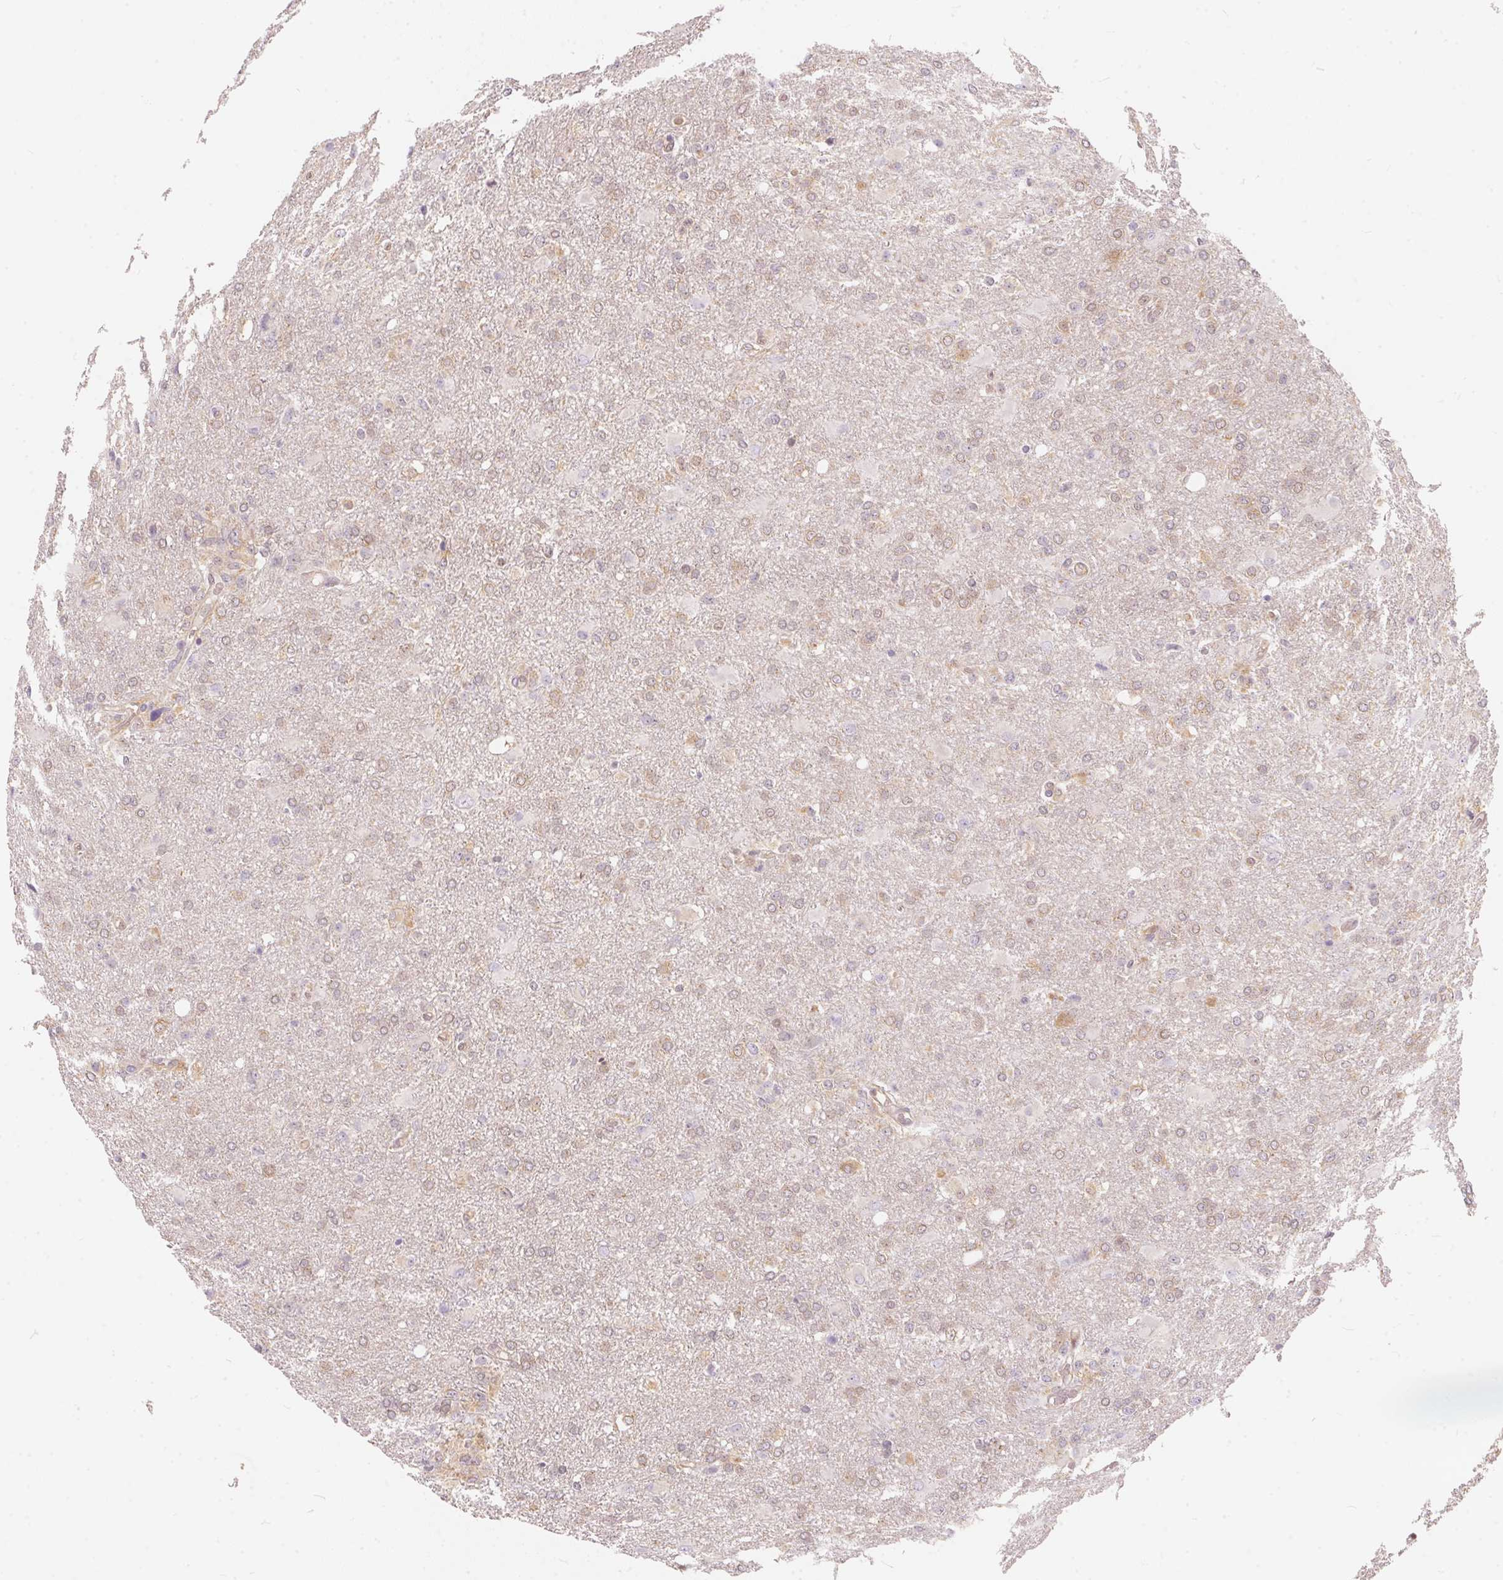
{"staining": {"intensity": "weak", "quantity": "<25%", "location": "cytoplasmic/membranous"}, "tissue": "glioma", "cell_type": "Tumor cells", "image_type": "cancer", "snomed": [{"axis": "morphology", "description": "Glioma, malignant, High grade"}, {"axis": "topography", "description": "Brain"}], "caption": "This histopathology image is of glioma stained with immunohistochemistry (IHC) to label a protein in brown with the nuclei are counter-stained blue. There is no staining in tumor cells.", "gene": "BLMH", "patient": {"sex": "male", "age": 68}}